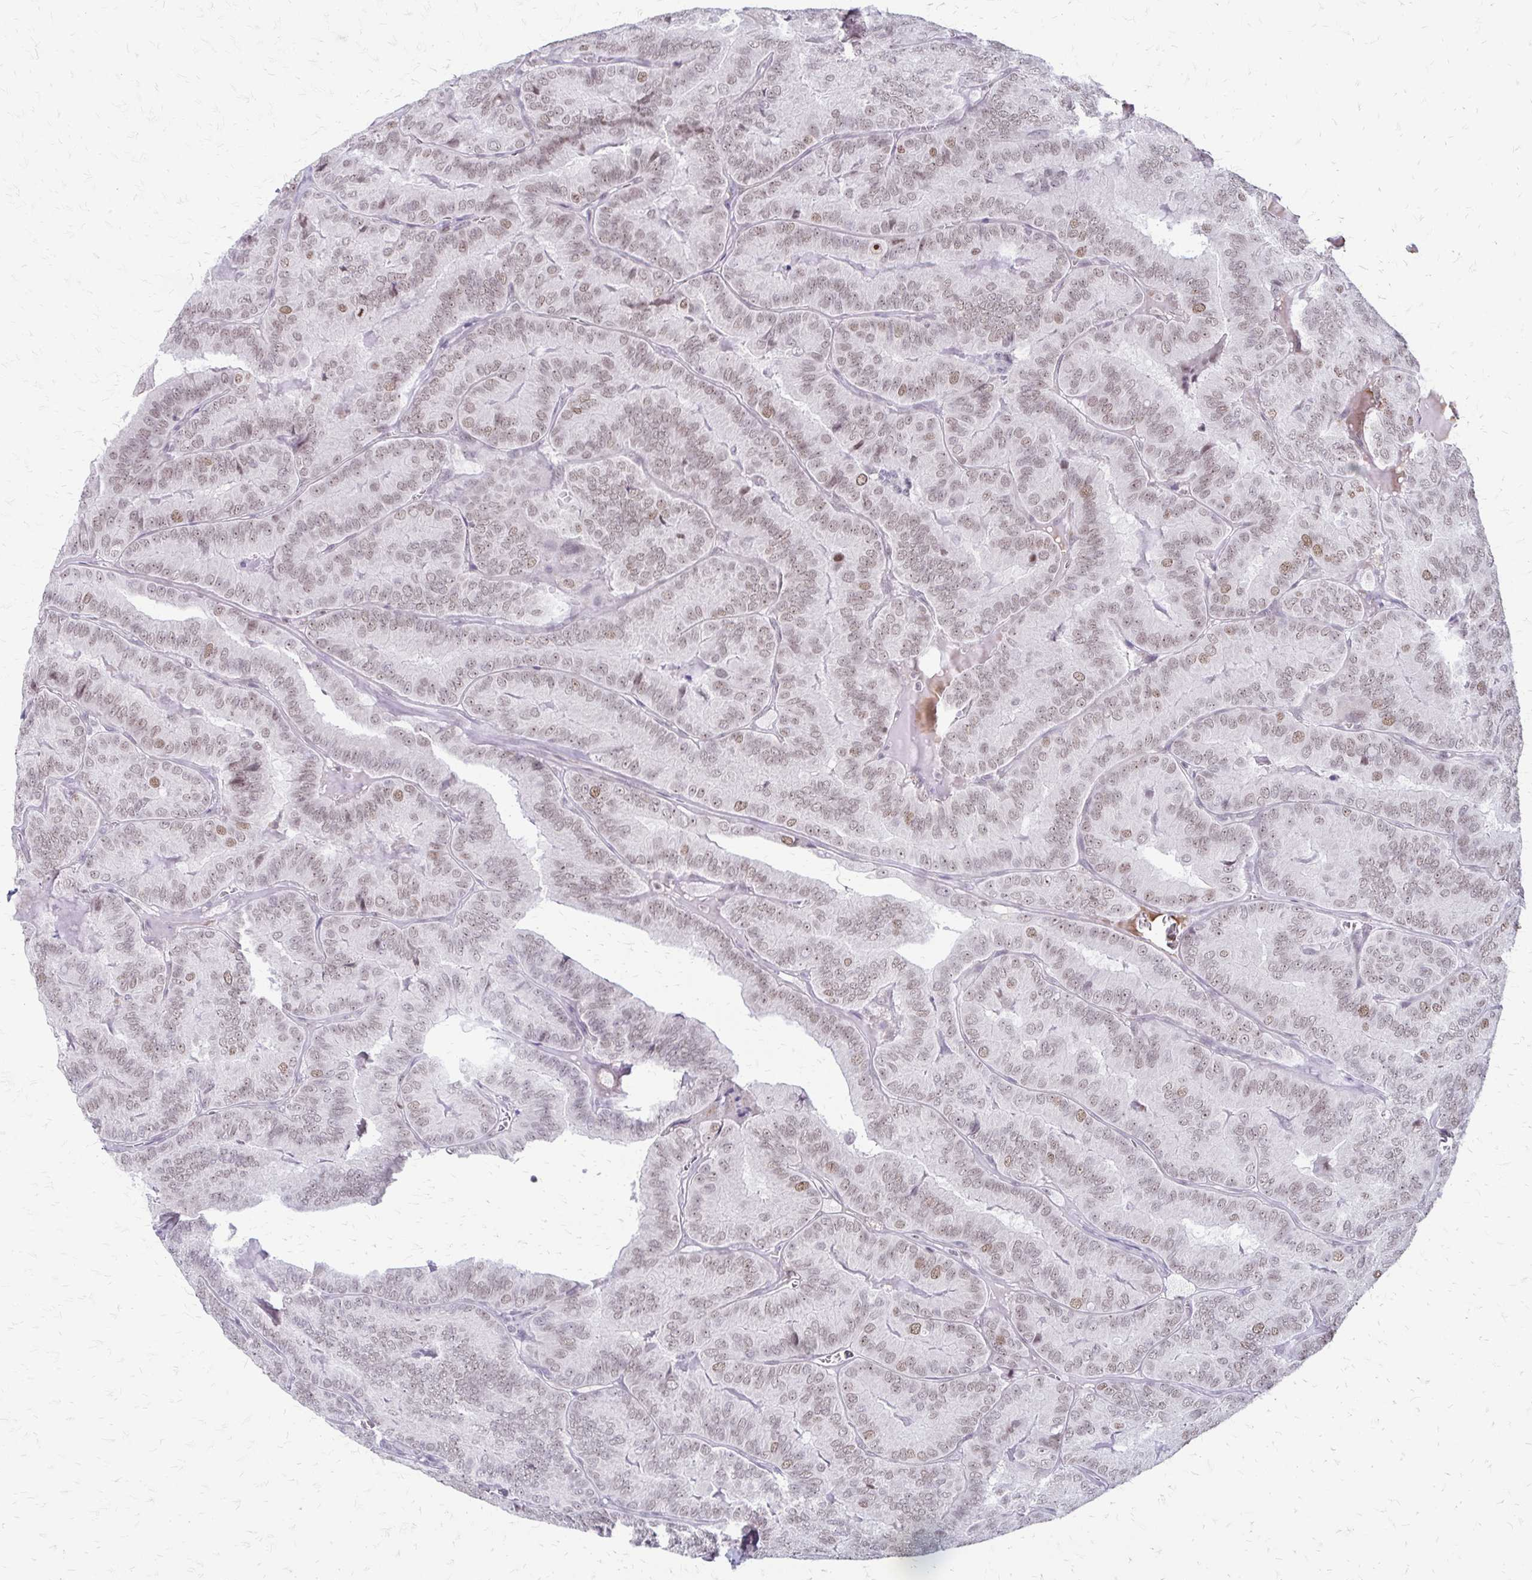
{"staining": {"intensity": "weak", "quantity": ">75%", "location": "nuclear"}, "tissue": "thyroid cancer", "cell_type": "Tumor cells", "image_type": "cancer", "snomed": [{"axis": "morphology", "description": "Papillary adenocarcinoma, NOS"}, {"axis": "topography", "description": "Thyroid gland"}], "caption": "Immunohistochemistry (IHC) image of human thyroid cancer stained for a protein (brown), which exhibits low levels of weak nuclear staining in about >75% of tumor cells.", "gene": "EED", "patient": {"sex": "female", "age": 75}}